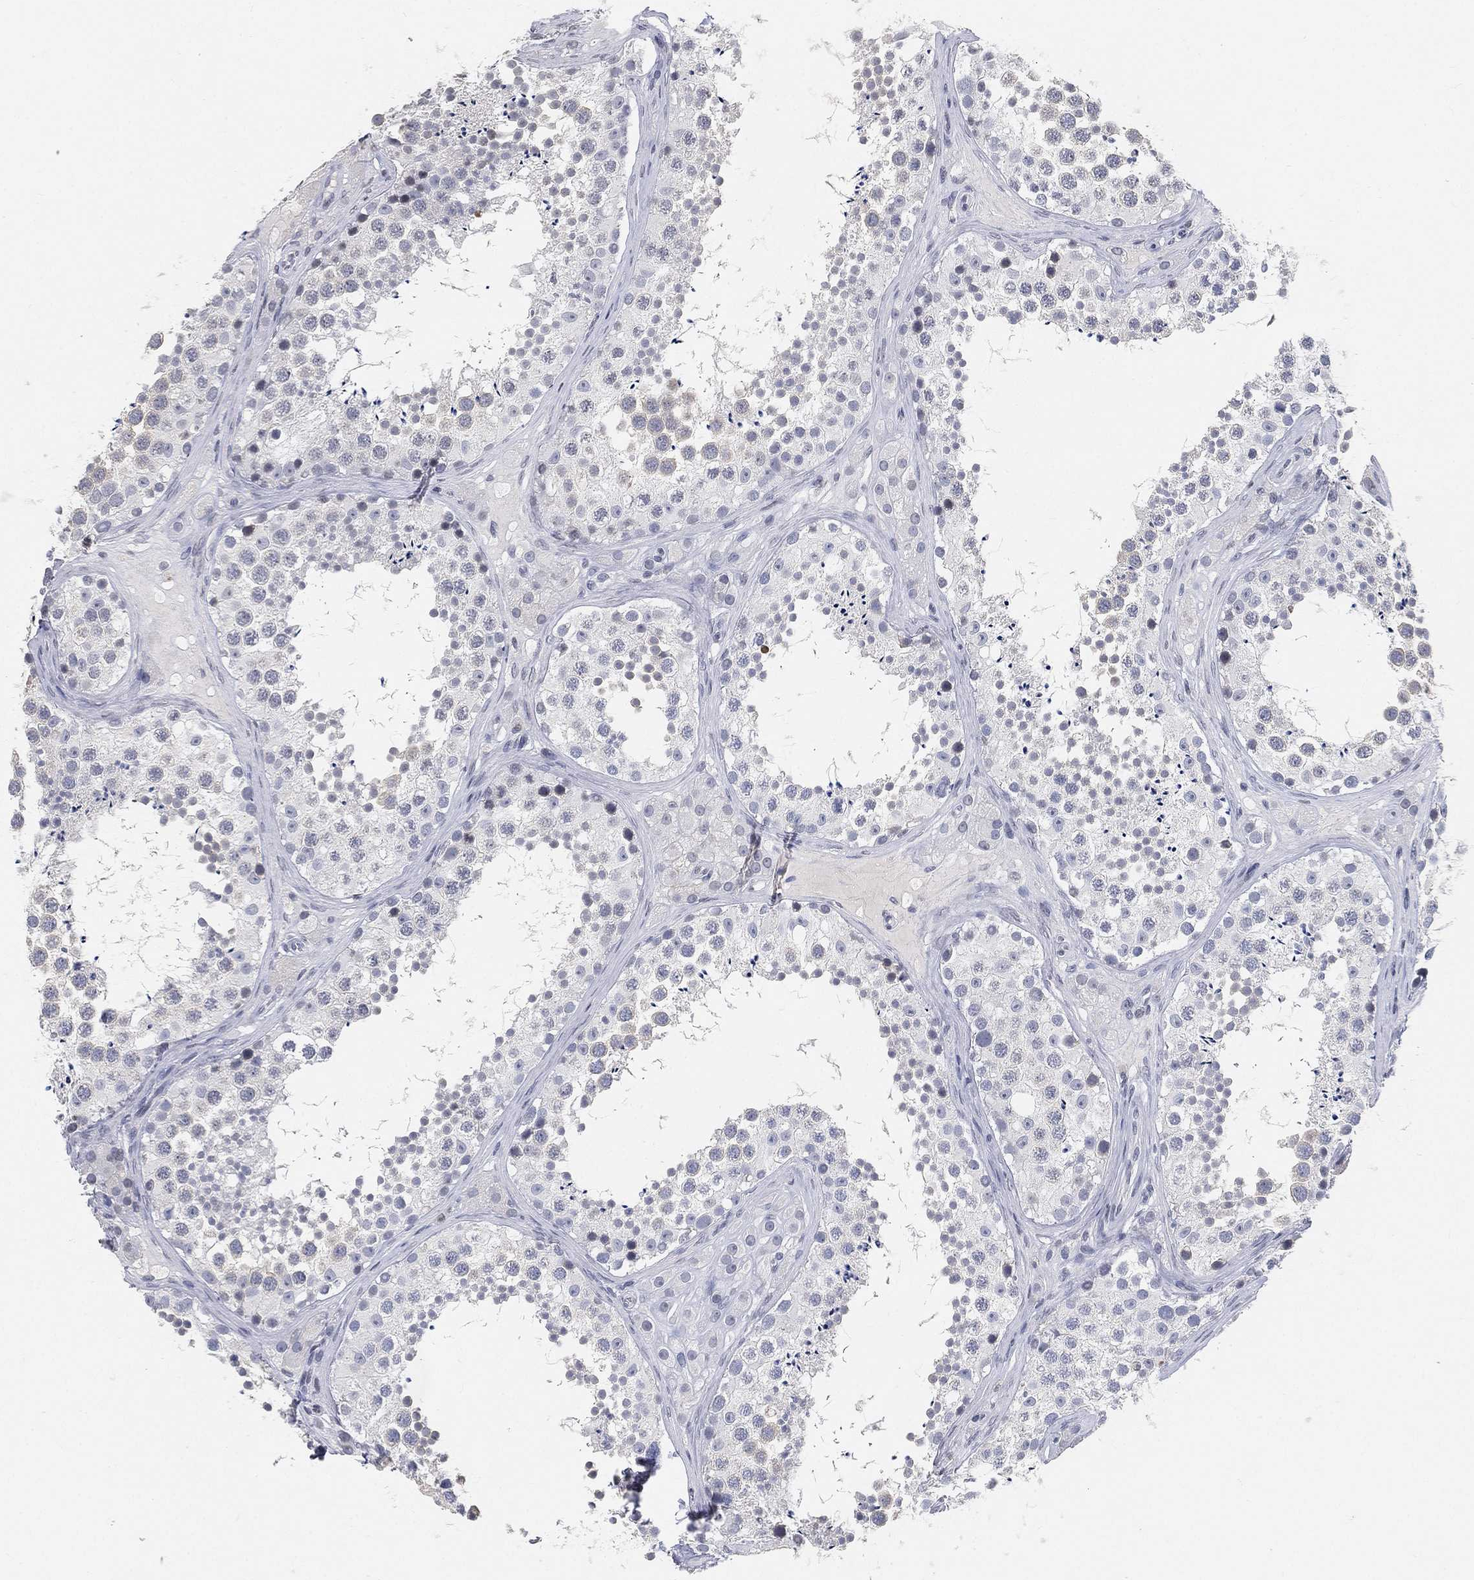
{"staining": {"intensity": "negative", "quantity": "none", "location": "none"}, "tissue": "testis", "cell_type": "Cells in seminiferous ducts", "image_type": "normal", "snomed": [{"axis": "morphology", "description": "Normal tissue, NOS"}, {"axis": "topography", "description": "Testis"}], "caption": "Photomicrograph shows no protein staining in cells in seminiferous ducts of unremarkable testis. The staining was performed using DAB (3,3'-diaminobenzidine) to visualize the protein expression in brown, while the nuclei were stained in blue with hematoxylin (Magnification: 20x).", "gene": "ARG1", "patient": {"sex": "male", "age": 41}}